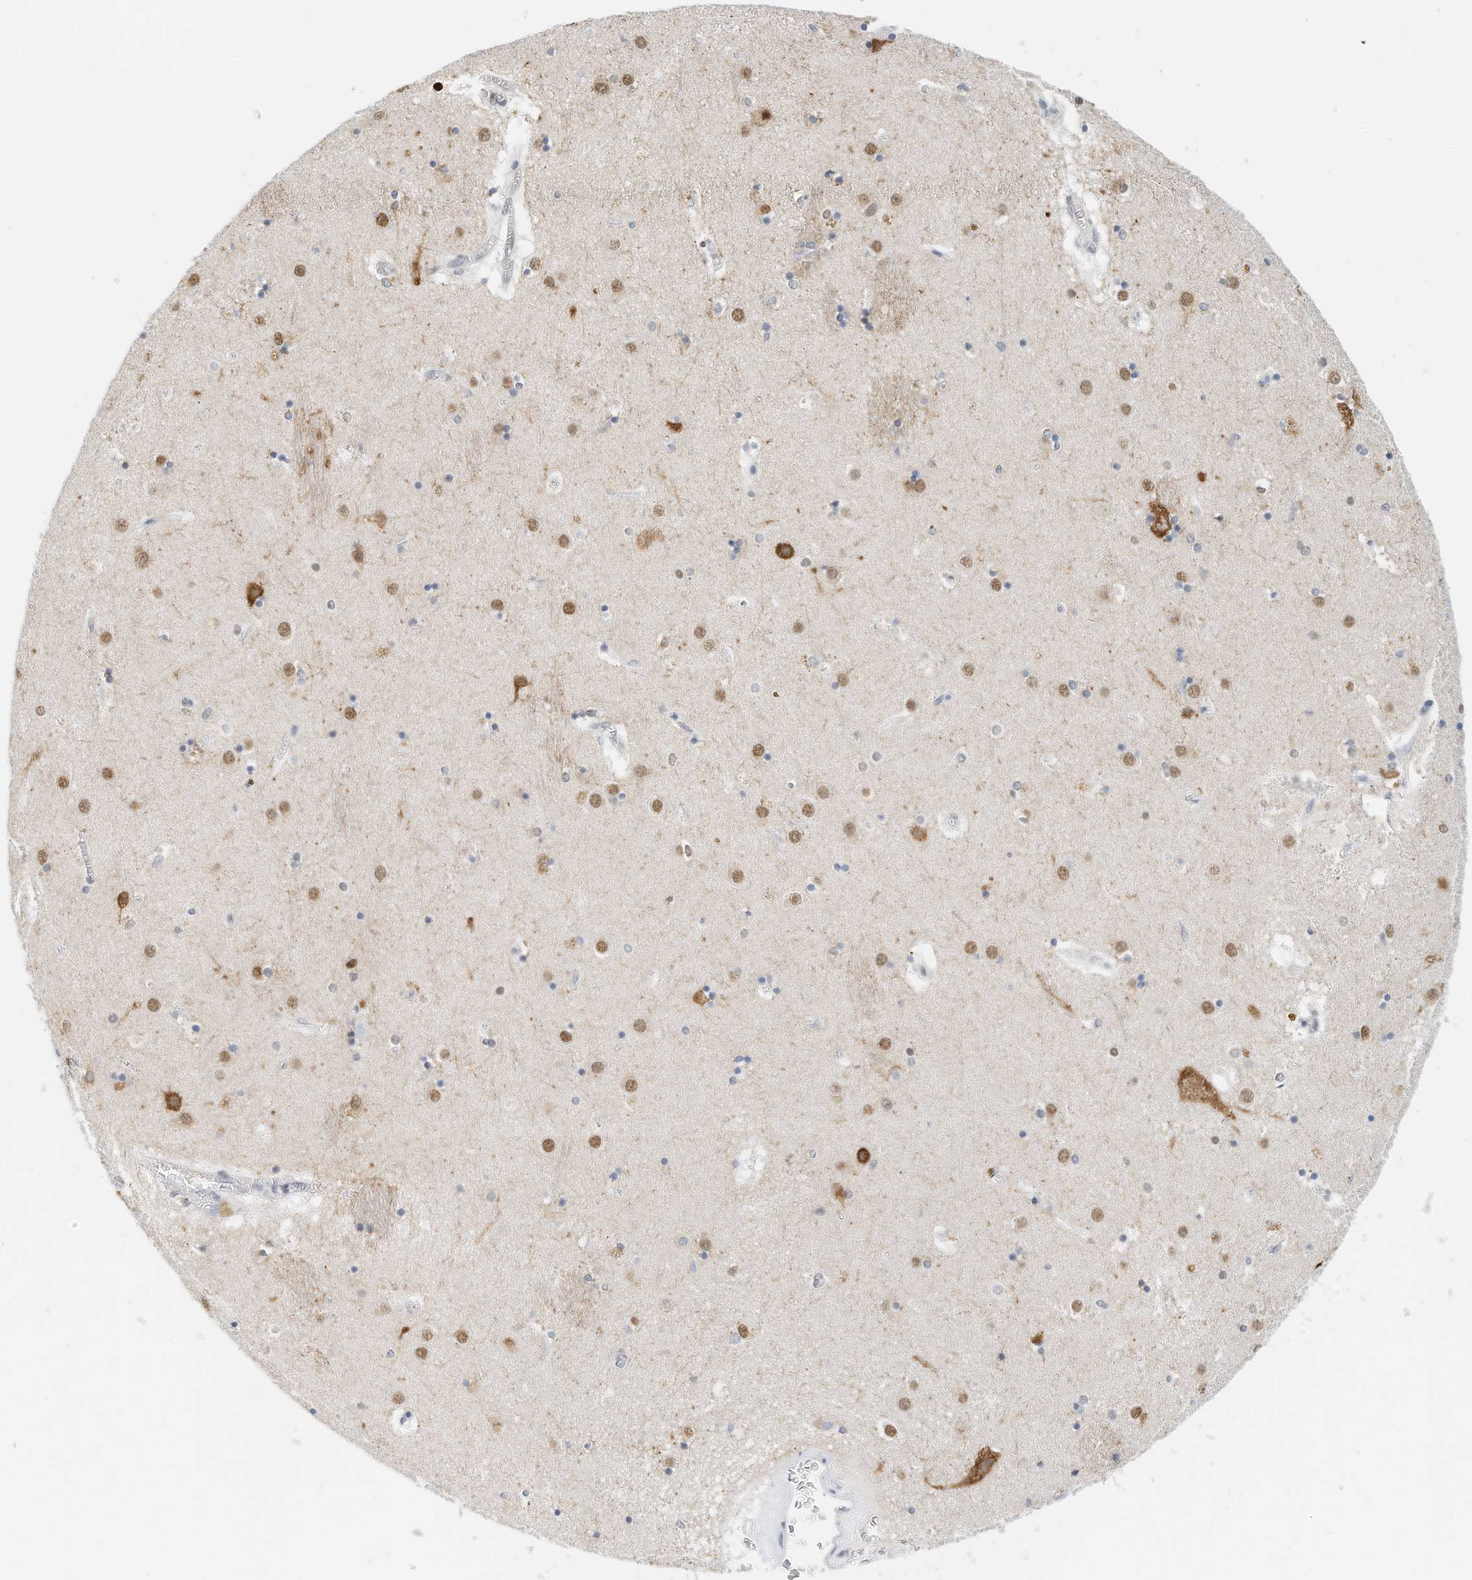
{"staining": {"intensity": "negative", "quantity": "none", "location": "none"}, "tissue": "caudate", "cell_type": "Glial cells", "image_type": "normal", "snomed": [{"axis": "morphology", "description": "Normal tissue, NOS"}, {"axis": "topography", "description": "Lateral ventricle wall"}], "caption": "Histopathology image shows no significant protein expression in glial cells of normal caudate.", "gene": "ARHGAP28", "patient": {"sex": "male", "age": 70}}